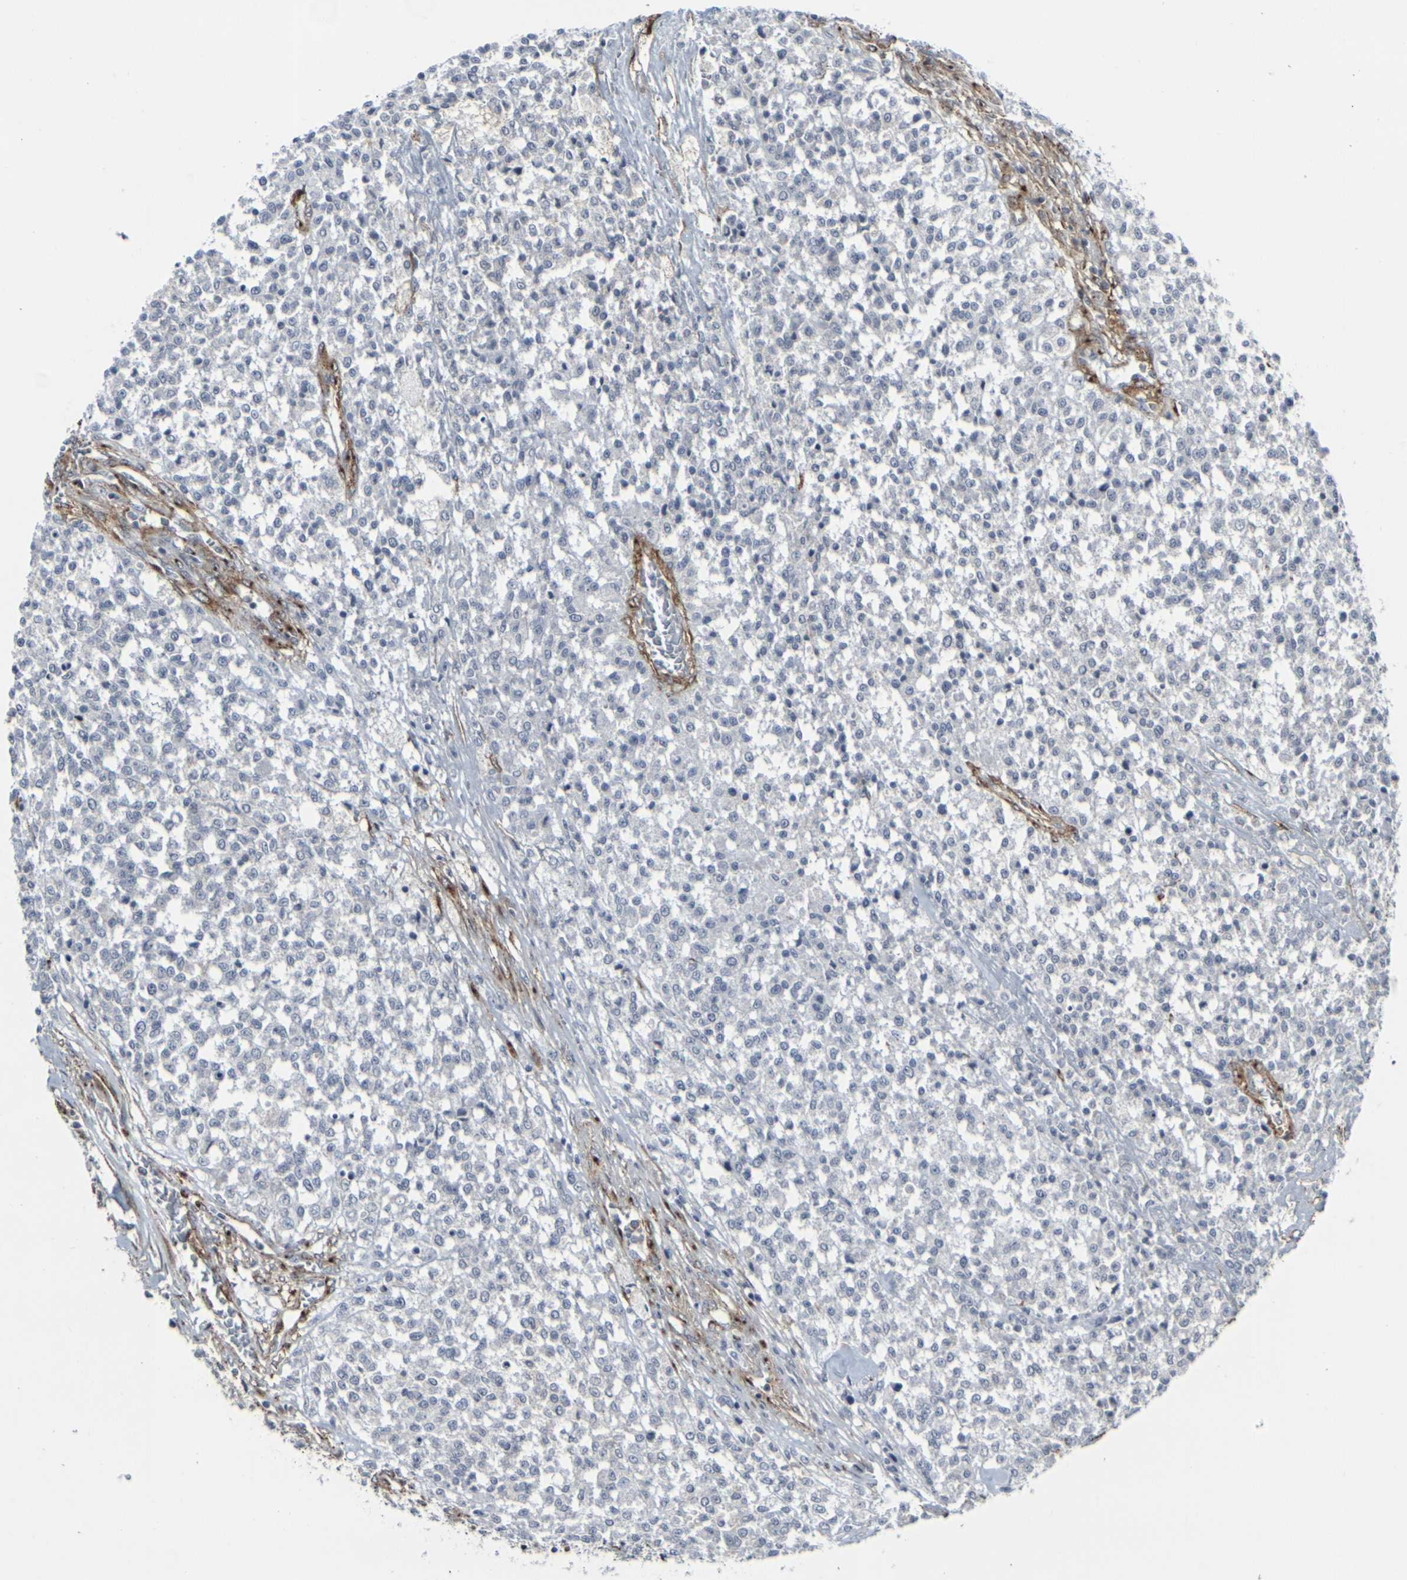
{"staining": {"intensity": "negative", "quantity": "none", "location": "none"}, "tissue": "testis cancer", "cell_type": "Tumor cells", "image_type": "cancer", "snomed": [{"axis": "morphology", "description": "Seminoma, NOS"}, {"axis": "topography", "description": "Testis"}], "caption": "Tumor cells show no significant protein expression in testis seminoma.", "gene": "MYOF", "patient": {"sex": "male", "age": 59}}